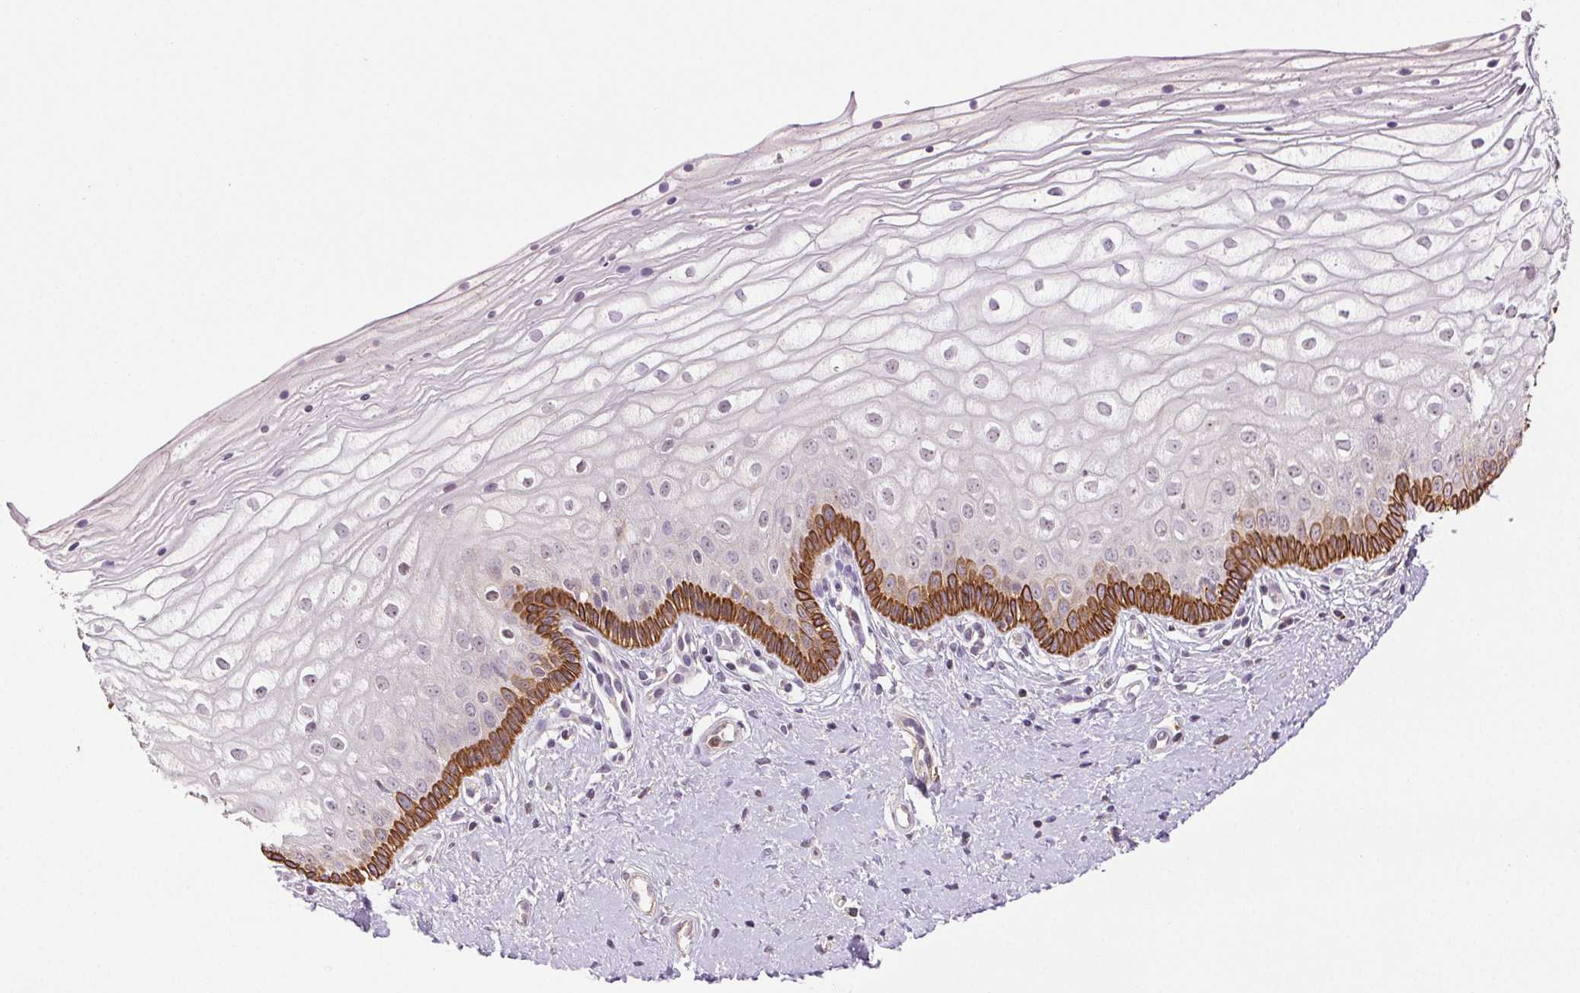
{"staining": {"intensity": "strong", "quantity": "<25%", "location": "cytoplasmic/membranous"}, "tissue": "vagina", "cell_type": "Squamous epithelial cells", "image_type": "normal", "snomed": [{"axis": "morphology", "description": "Normal tissue, NOS"}, {"axis": "topography", "description": "Vagina"}], "caption": "Normal vagina exhibits strong cytoplasmic/membranous positivity in about <25% of squamous epithelial cells The staining was performed using DAB, with brown indicating positive protein expression. Nuclei are stained blue with hematoxylin..", "gene": "TMEM253", "patient": {"sex": "female", "age": 39}}